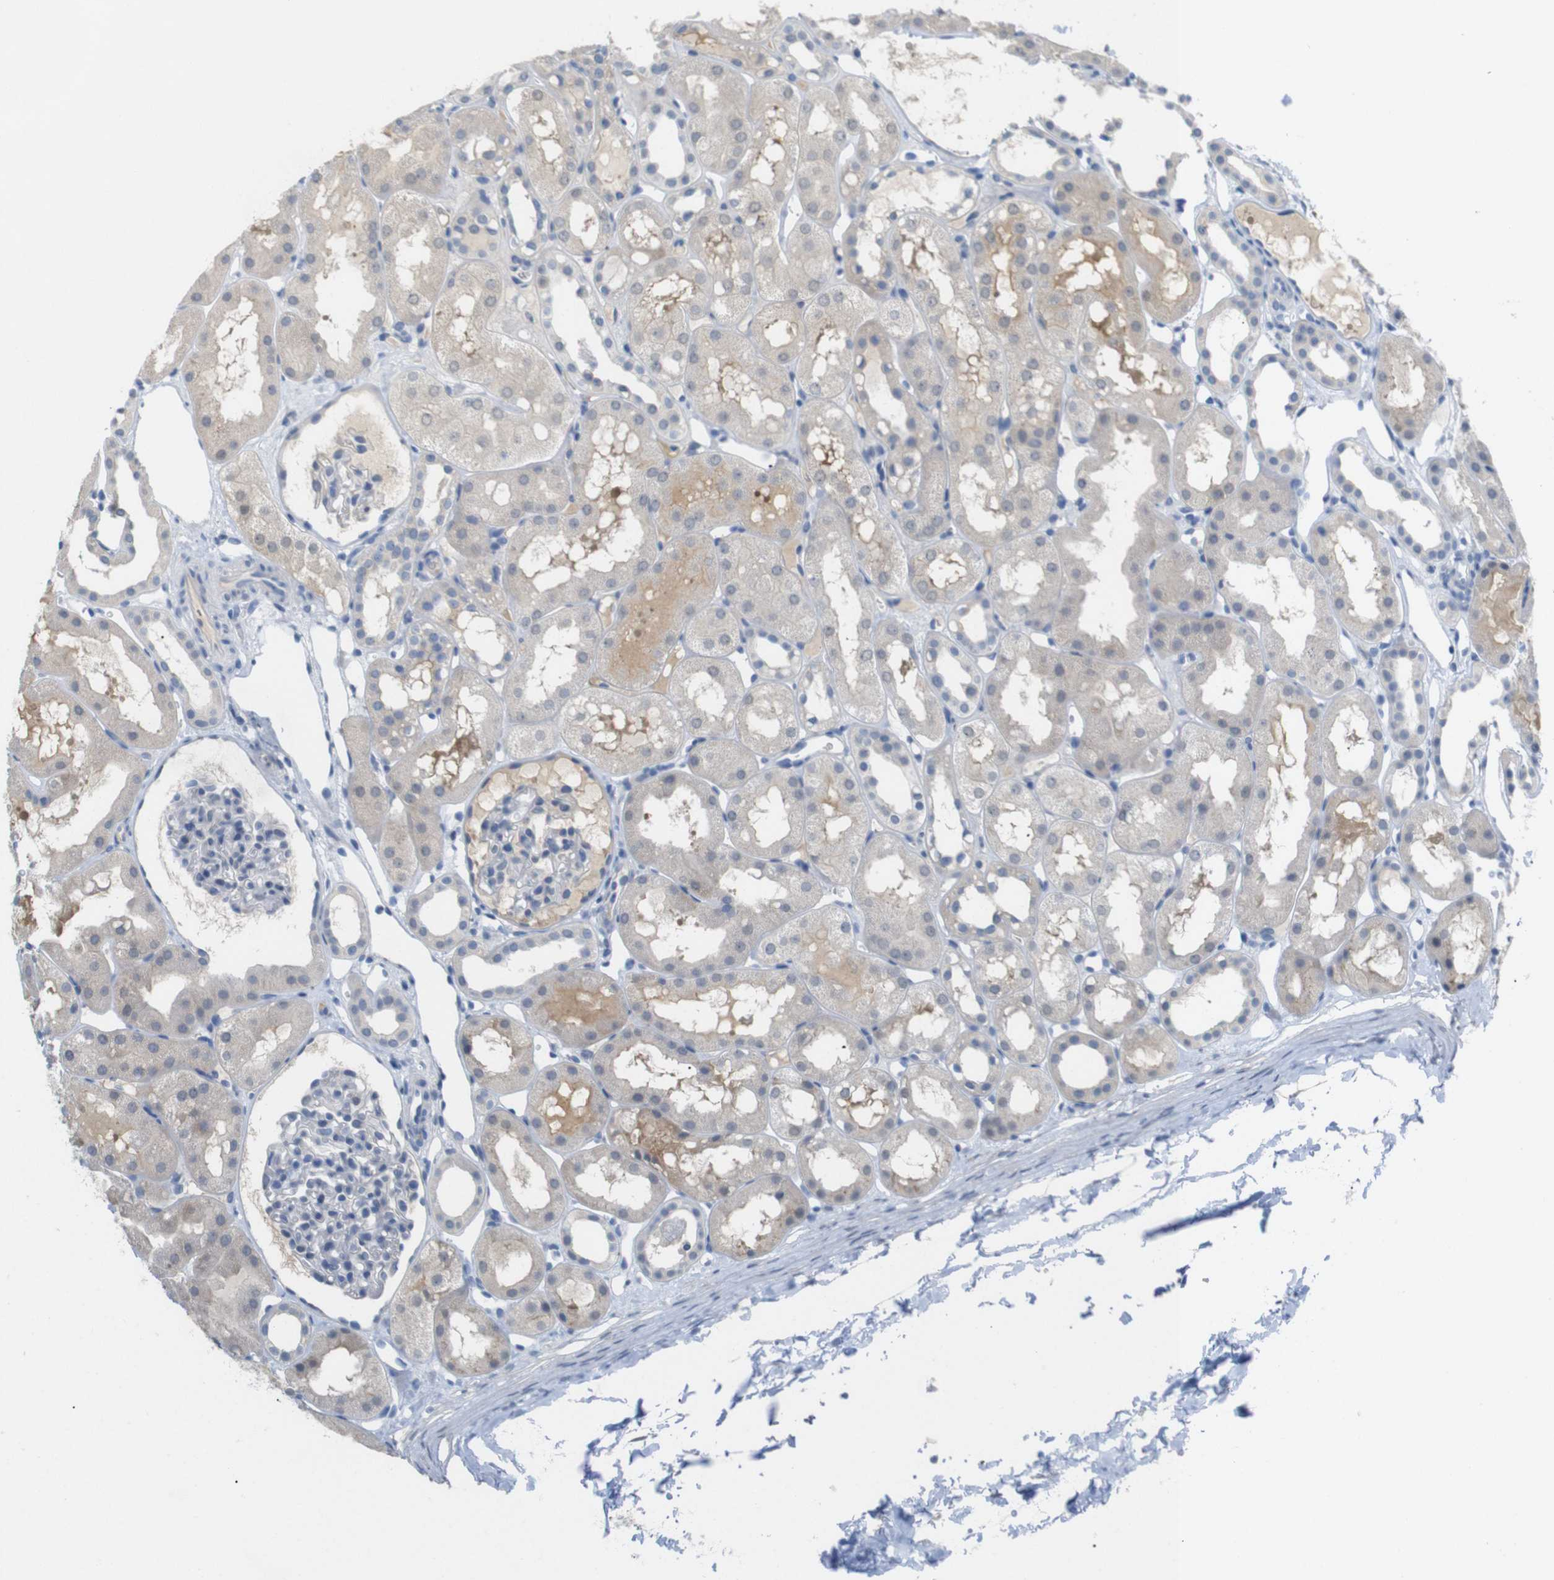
{"staining": {"intensity": "negative", "quantity": "none", "location": "none"}, "tissue": "kidney", "cell_type": "Cells in glomeruli", "image_type": "normal", "snomed": [{"axis": "morphology", "description": "Normal tissue, NOS"}, {"axis": "topography", "description": "Kidney"}, {"axis": "topography", "description": "Urinary bladder"}], "caption": "An IHC histopathology image of normal kidney is shown. There is no staining in cells in glomeruli of kidney. (Brightfield microscopy of DAB IHC at high magnification).", "gene": "CHRM5", "patient": {"sex": "male", "age": 16}}